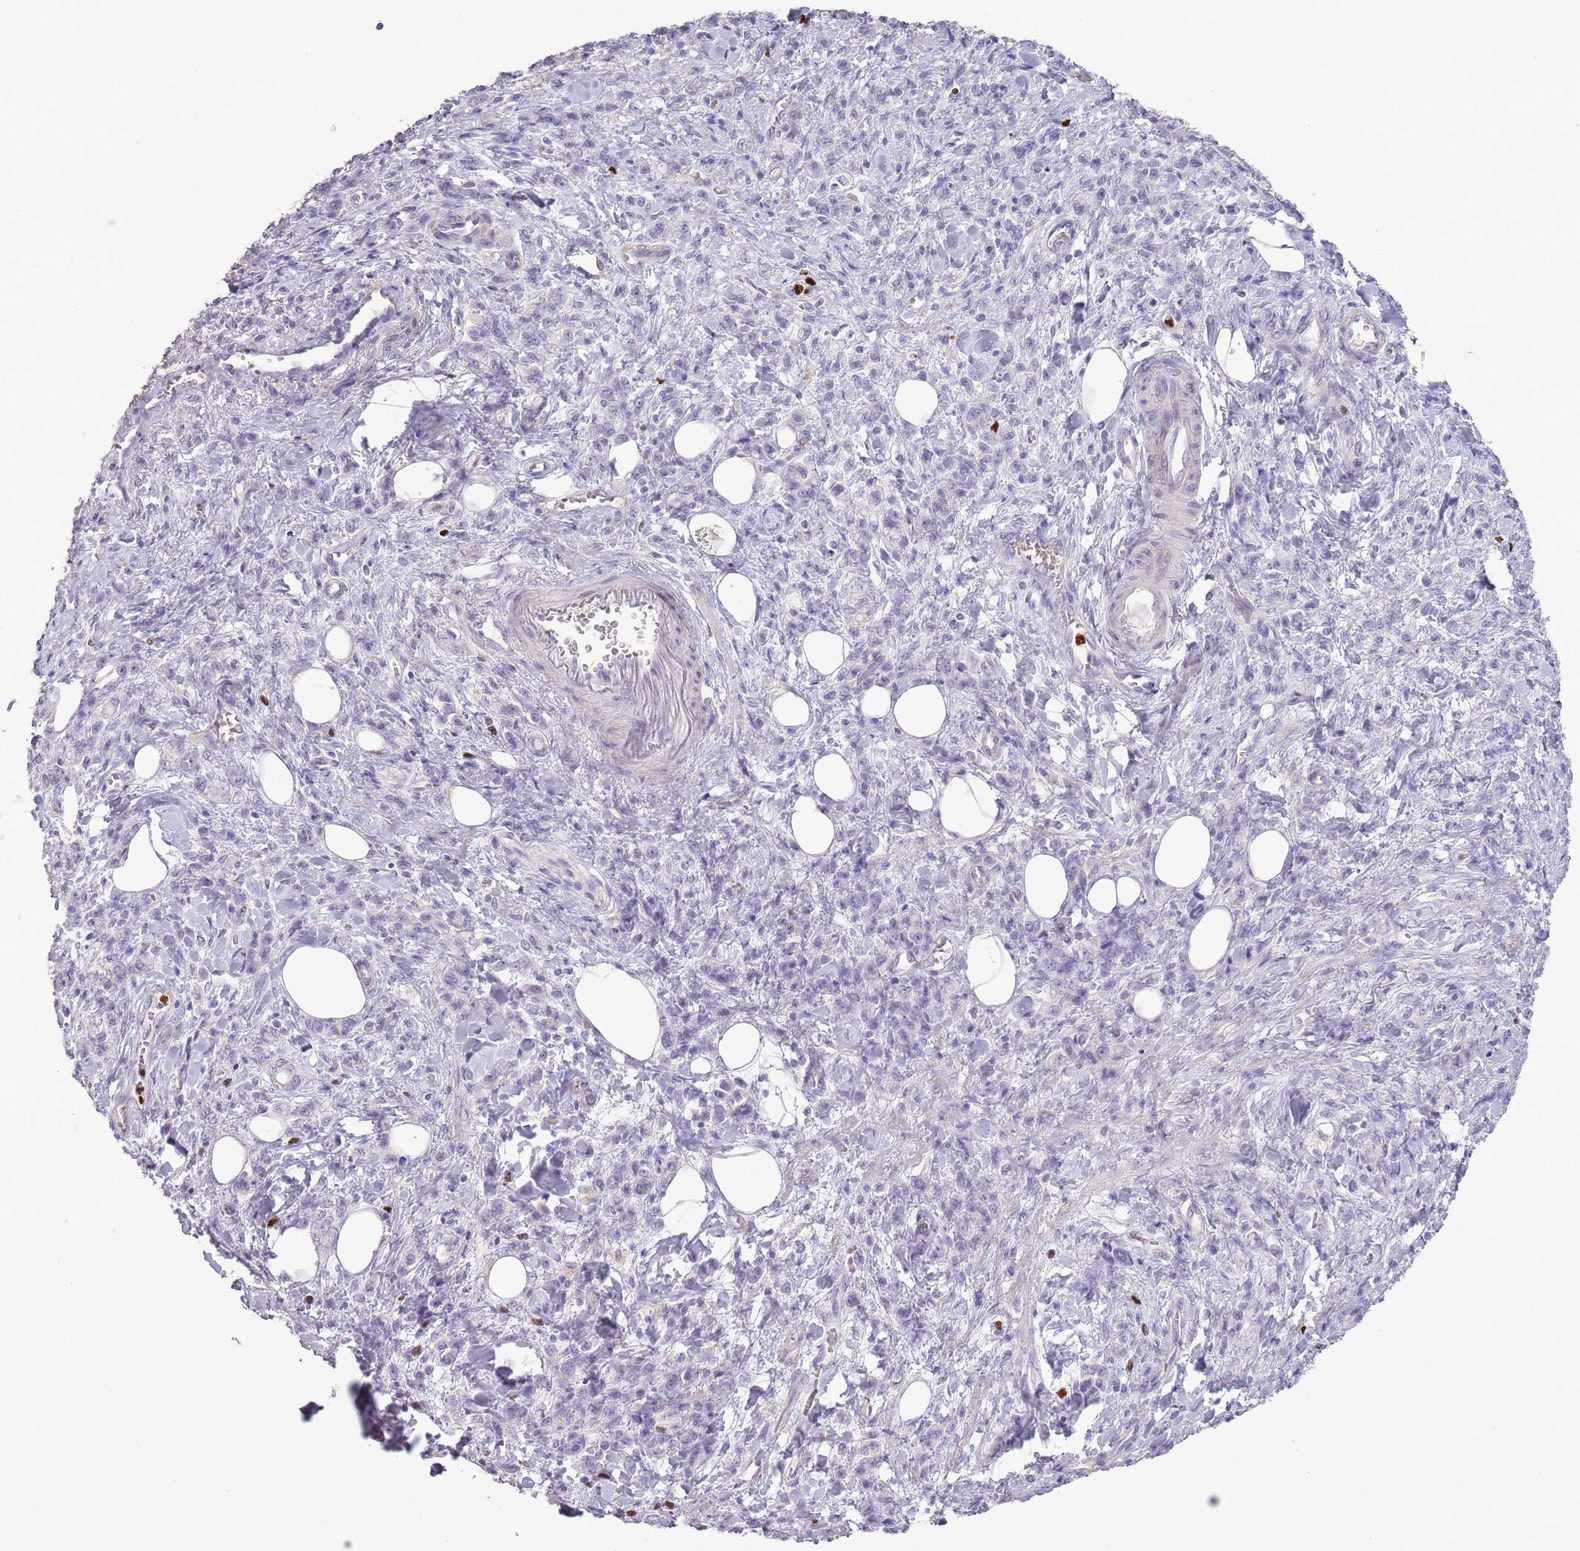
{"staining": {"intensity": "negative", "quantity": "none", "location": "none"}, "tissue": "stomach cancer", "cell_type": "Tumor cells", "image_type": "cancer", "snomed": [{"axis": "morphology", "description": "Adenocarcinoma, NOS"}, {"axis": "topography", "description": "Stomach"}], "caption": "An image of stomach cancer stained for a protein reveals no brown staining in tumor cells. (DAB immunohistochemistry visualized using brightfield microscopy, high magnification).", "gene": "CELF6", "patient": {"sex": "male", "age": 77}}